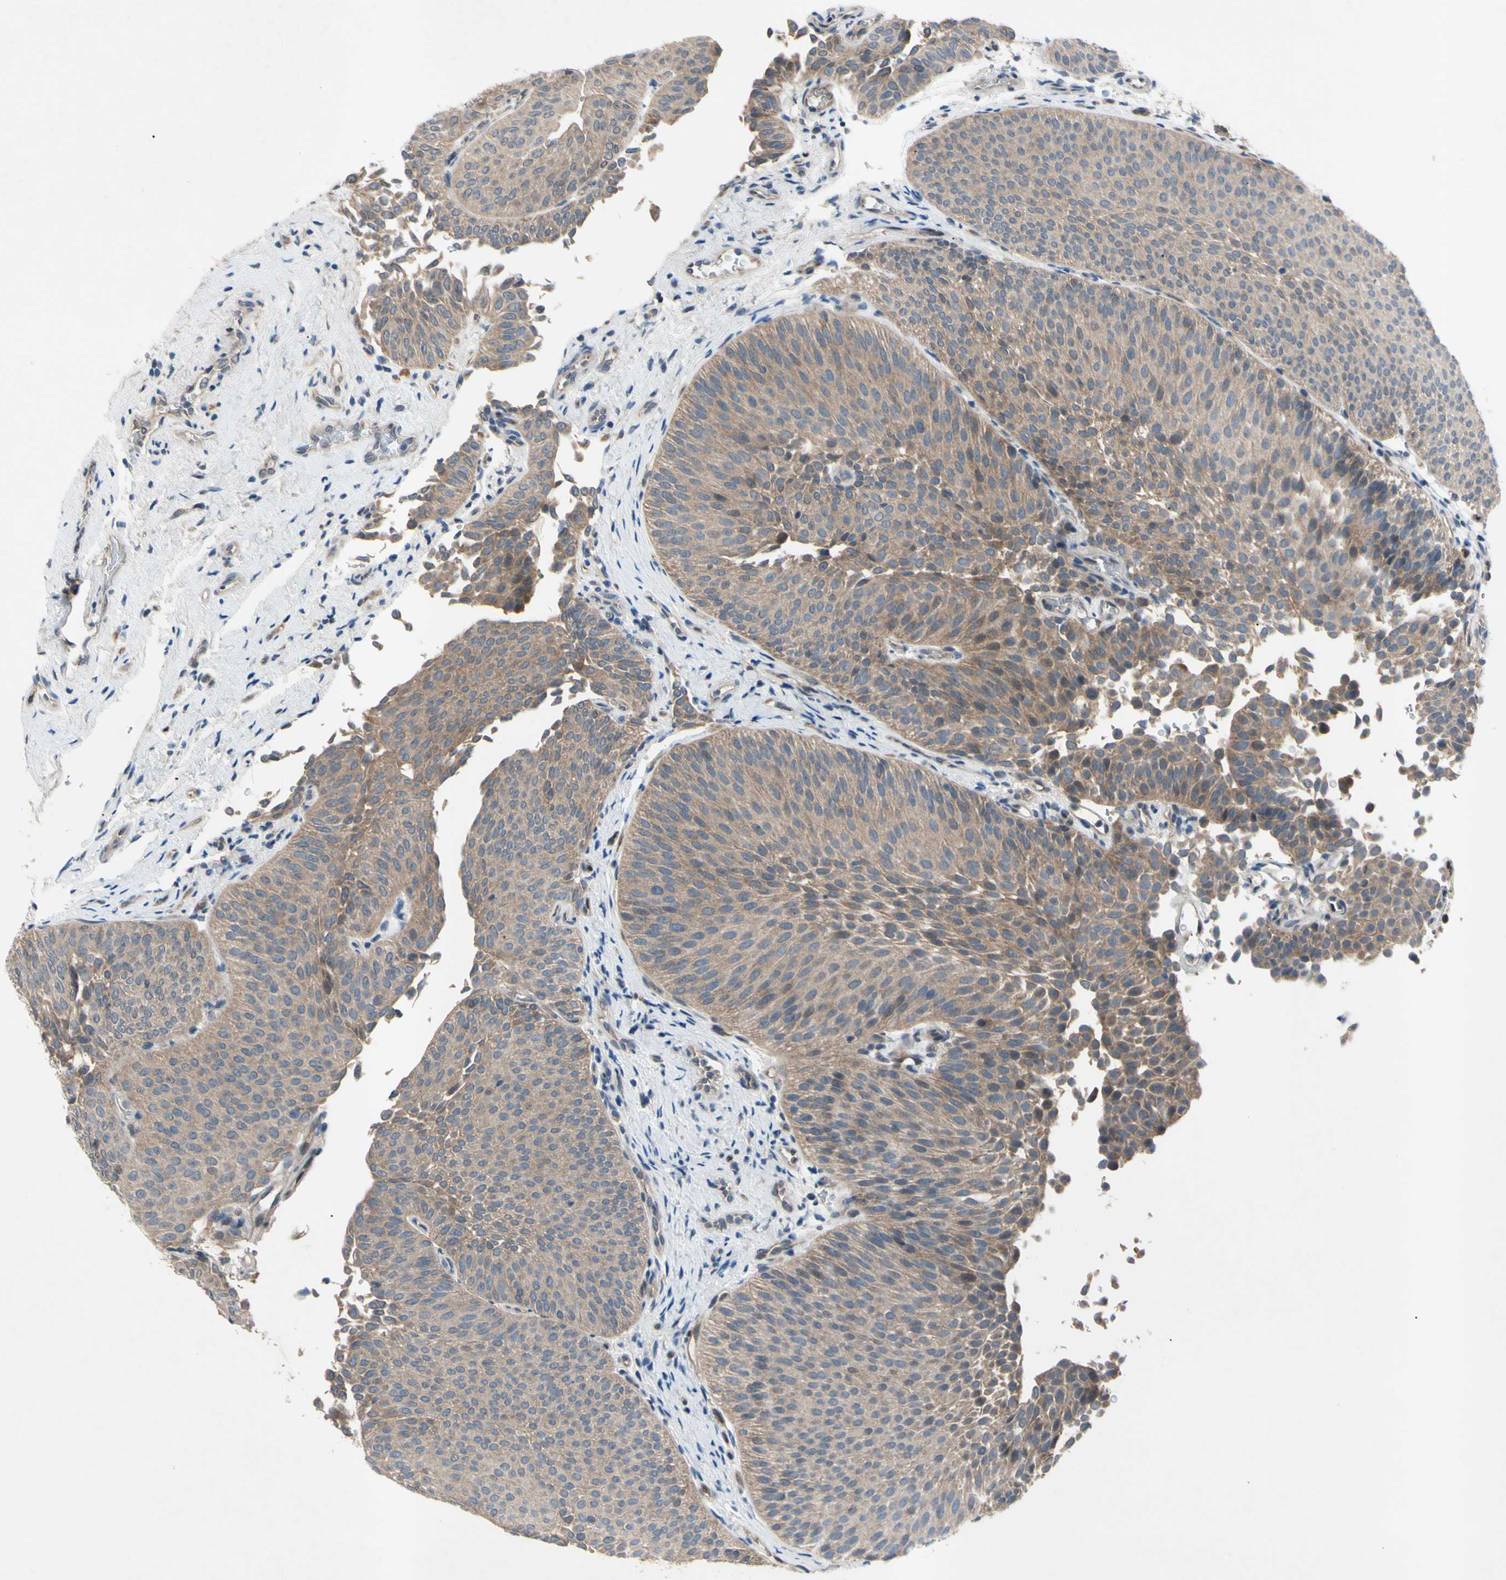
{"staining": {"intensity": "moderate", "quantity": ">75%", "location": "cytoplasmic/membranous"}, "tissue": "urothelial cancer", "cell_type": "Tumor cells", "image_type": "cancer", "snomed": [{"axis": "morphology", "description": "Urothelial carcinoma, Low grade"}, {"axis": "topography", "description": "Urinary bladder"}], "caption": "DAB (3,3'-diaminobenzidine) immunohistochemical staining of urothelial carcinoma (low-grade) shows moderate cytoplasmic/membranous protein staining in about >75% of tumor cells. Nuclei are stained in blue.", "gene": "HILPDA", "patient": {"sex": "female", "age": 60}}